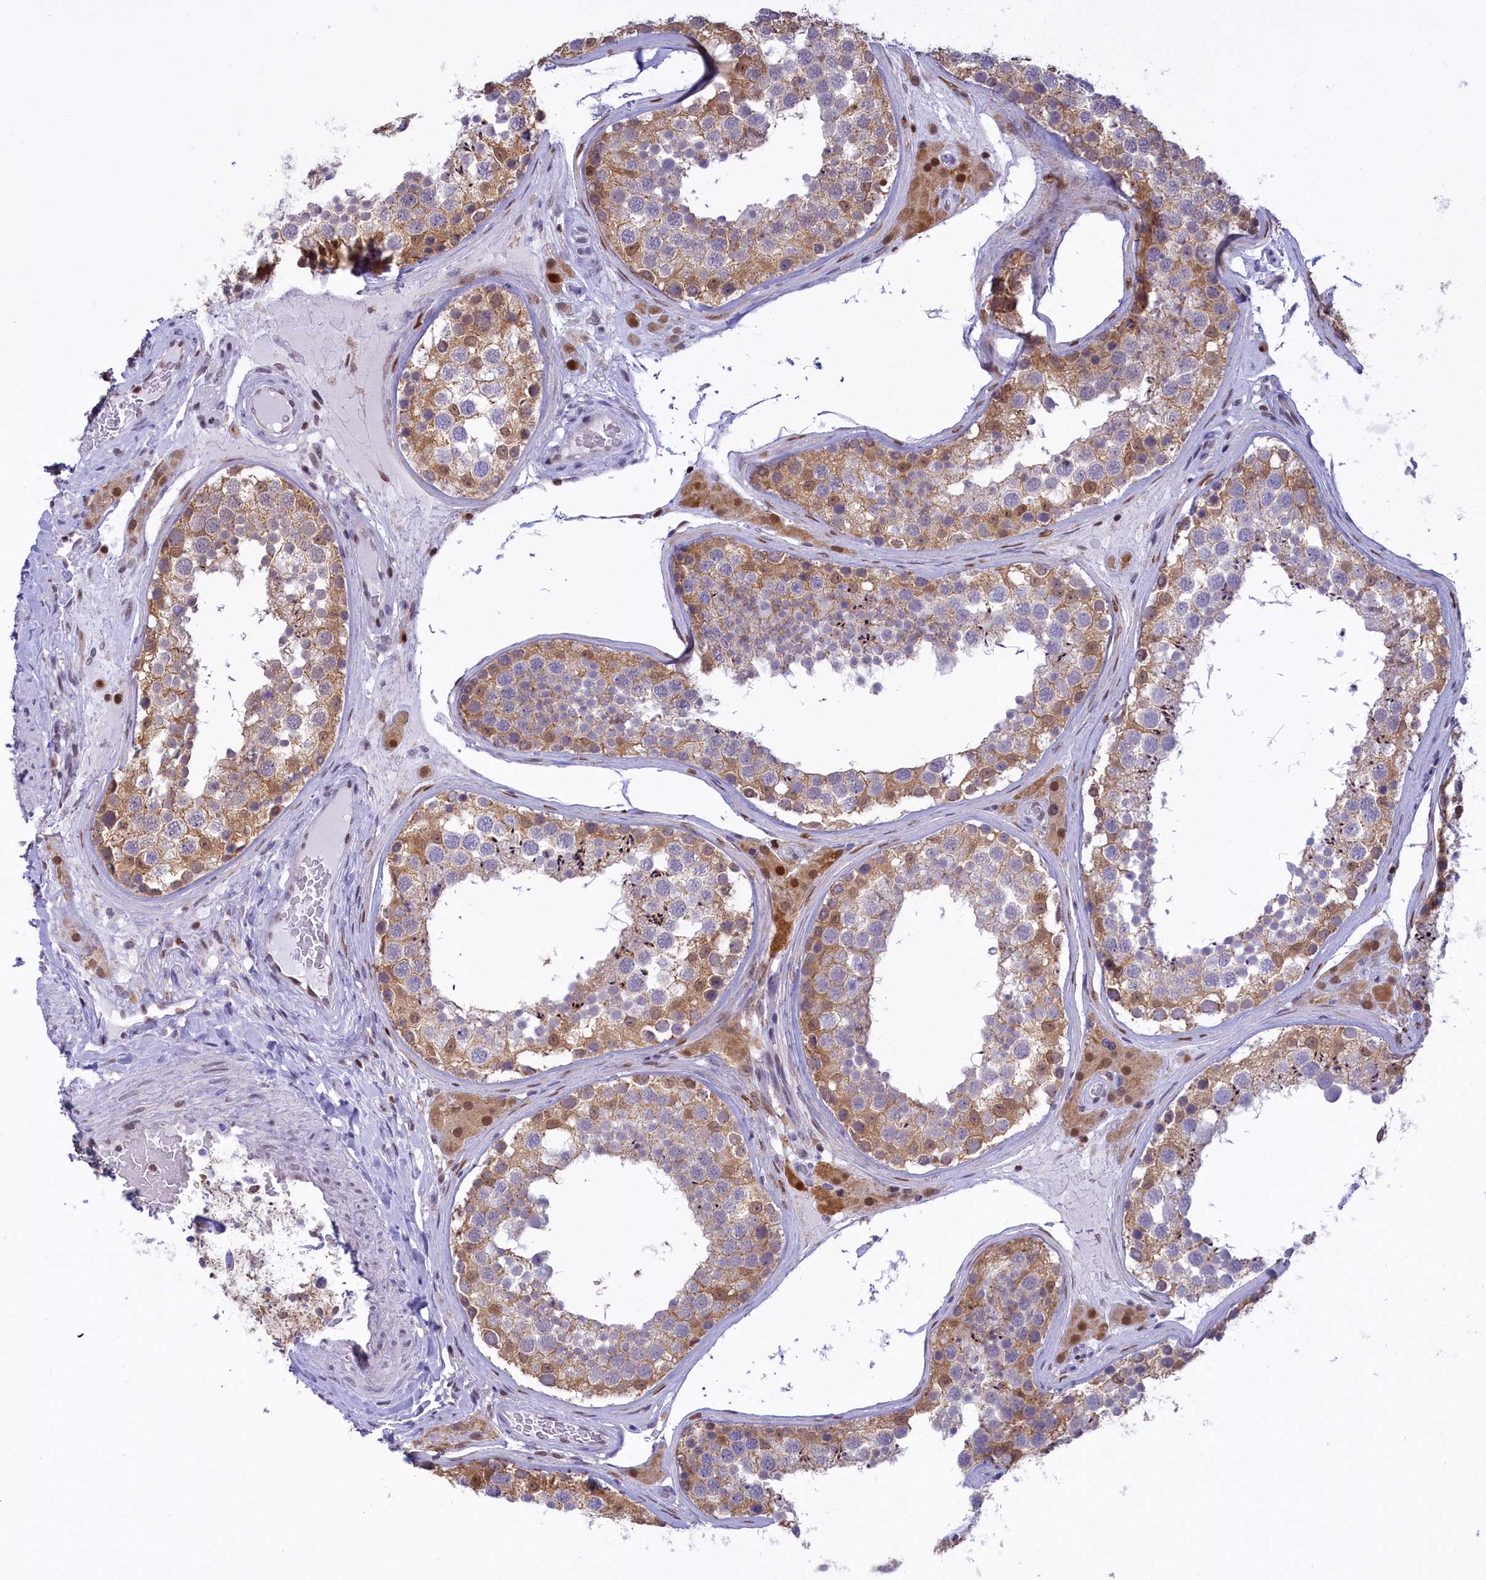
{"staining": {"intensity": "moderate", "quantity": "25%-75%", "location": "cytoplasmic/membranous,nuclear"}, "tissue": "testis", "cell_type": "Cells in seminiferous ducts", "image_type": "normal", "snomed": [{"axis": "morphology", "description": "Normal tissue, NOS"}, {"axis": "topography", "description": "Testis"}], "caption": "A high-resolution micrograph shows immunohistochemistry (IHC) staining of normal testis, which exhibits moderate cytoplasmic/membranous,nuclear positivity in approximately 25%-75% of cells in seminiferous ducts.", "gene": "IZUMO2", "patient": {"sex": "male", "age": 46}}